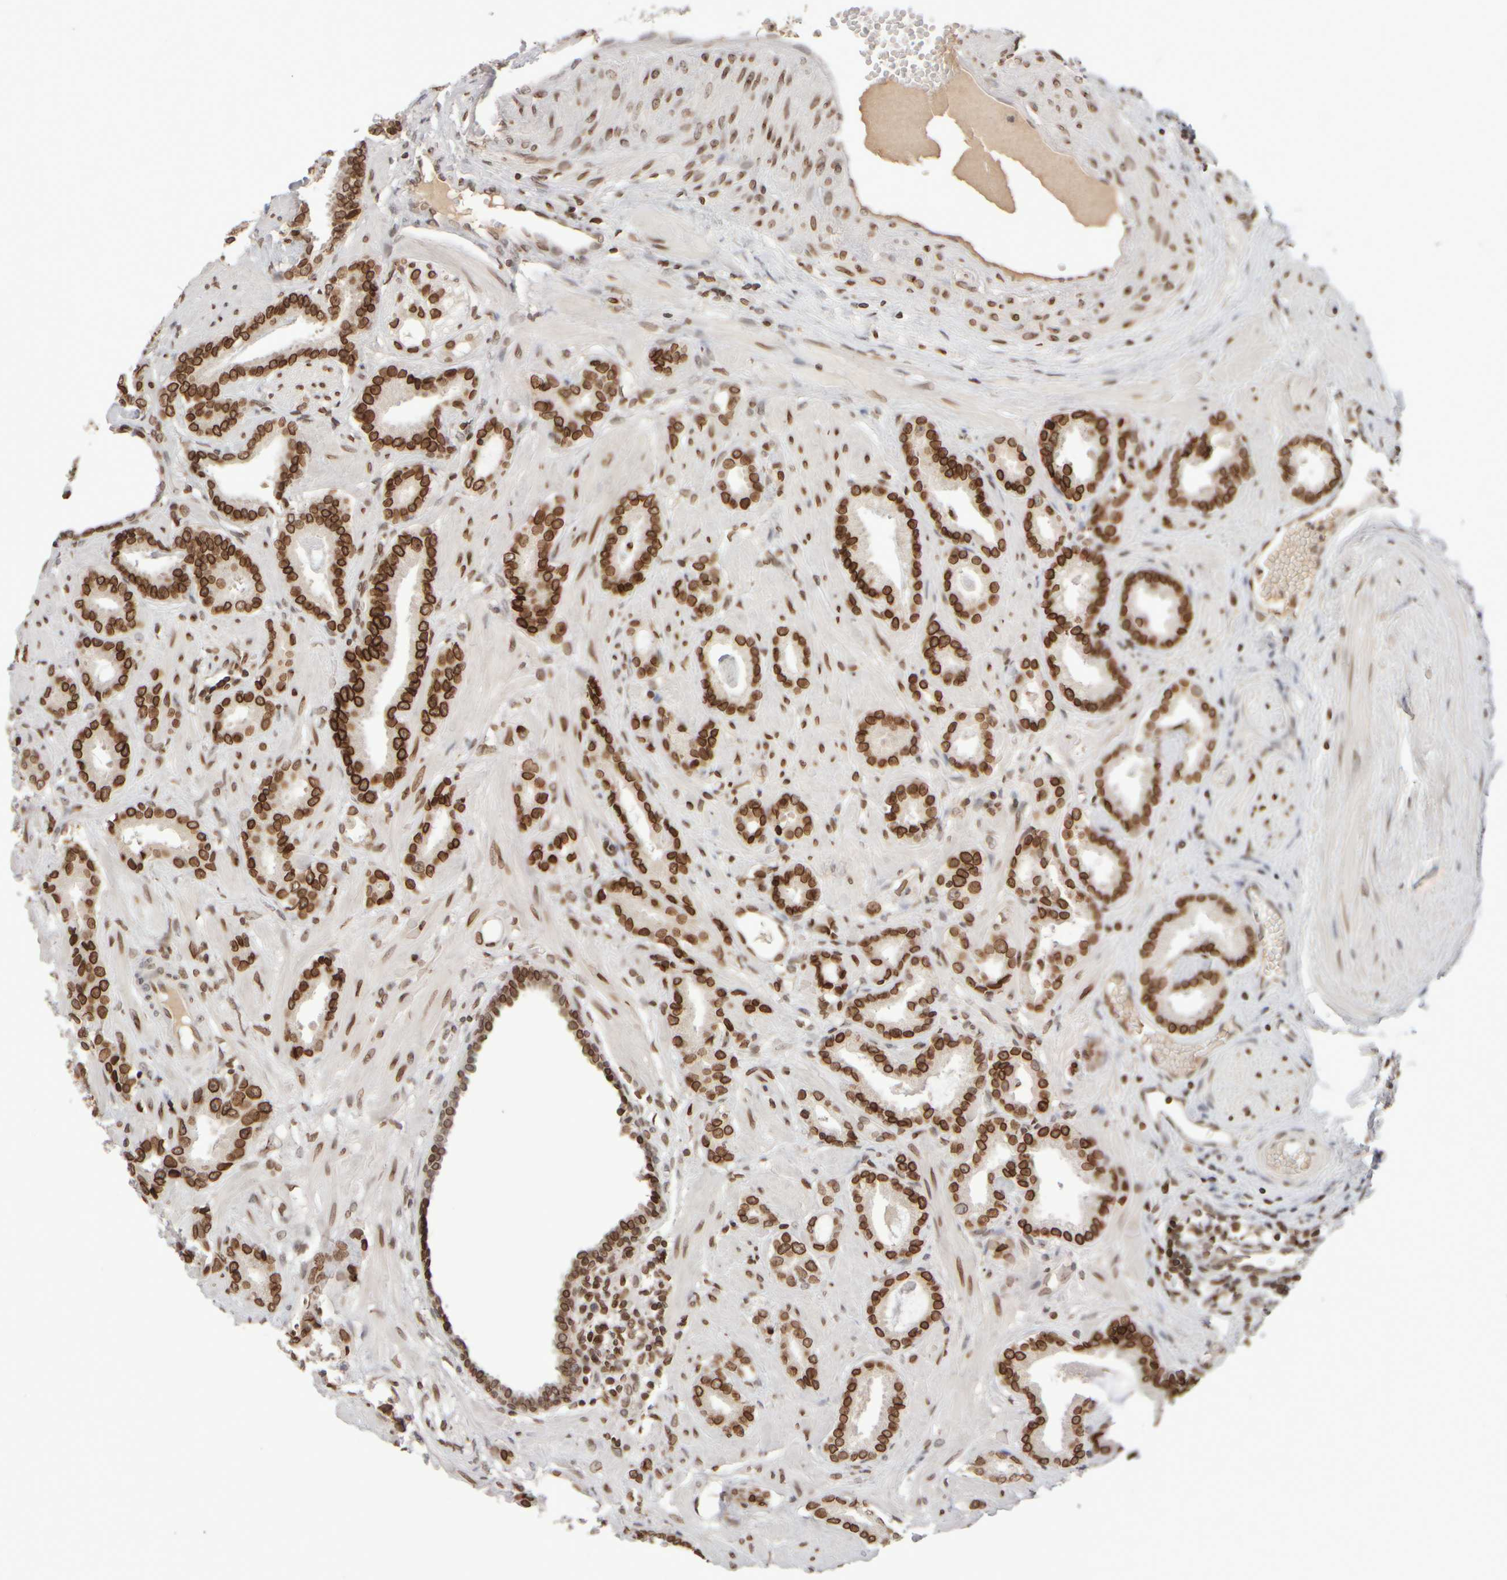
{"staining": {"intensity": "strong", "quantity": ">75%", "location": "cytoplasmic/membranous,nuclear"}, "tissue": "prostate cancer", "cell_type": "Tumor cells", "image_type": "cancer", "snomed": [{"axis": "morphology", "description": "Adenocarcinoma, Low grade"}, {"axis": "topography", "description": "Prostate"}], "caption": "Tumor cells display strong cytoplasmic/membranous and nuclear expression in approximately >75% of cells in prostate adenocarcinoma (low-grade). (DAB (3,3'-diaminobenzidine) IHC, brown staining for protein, blue staining for nuclei).", "gene": "ZC3HC1", "patient": {"sex": "male", "age": 53}}